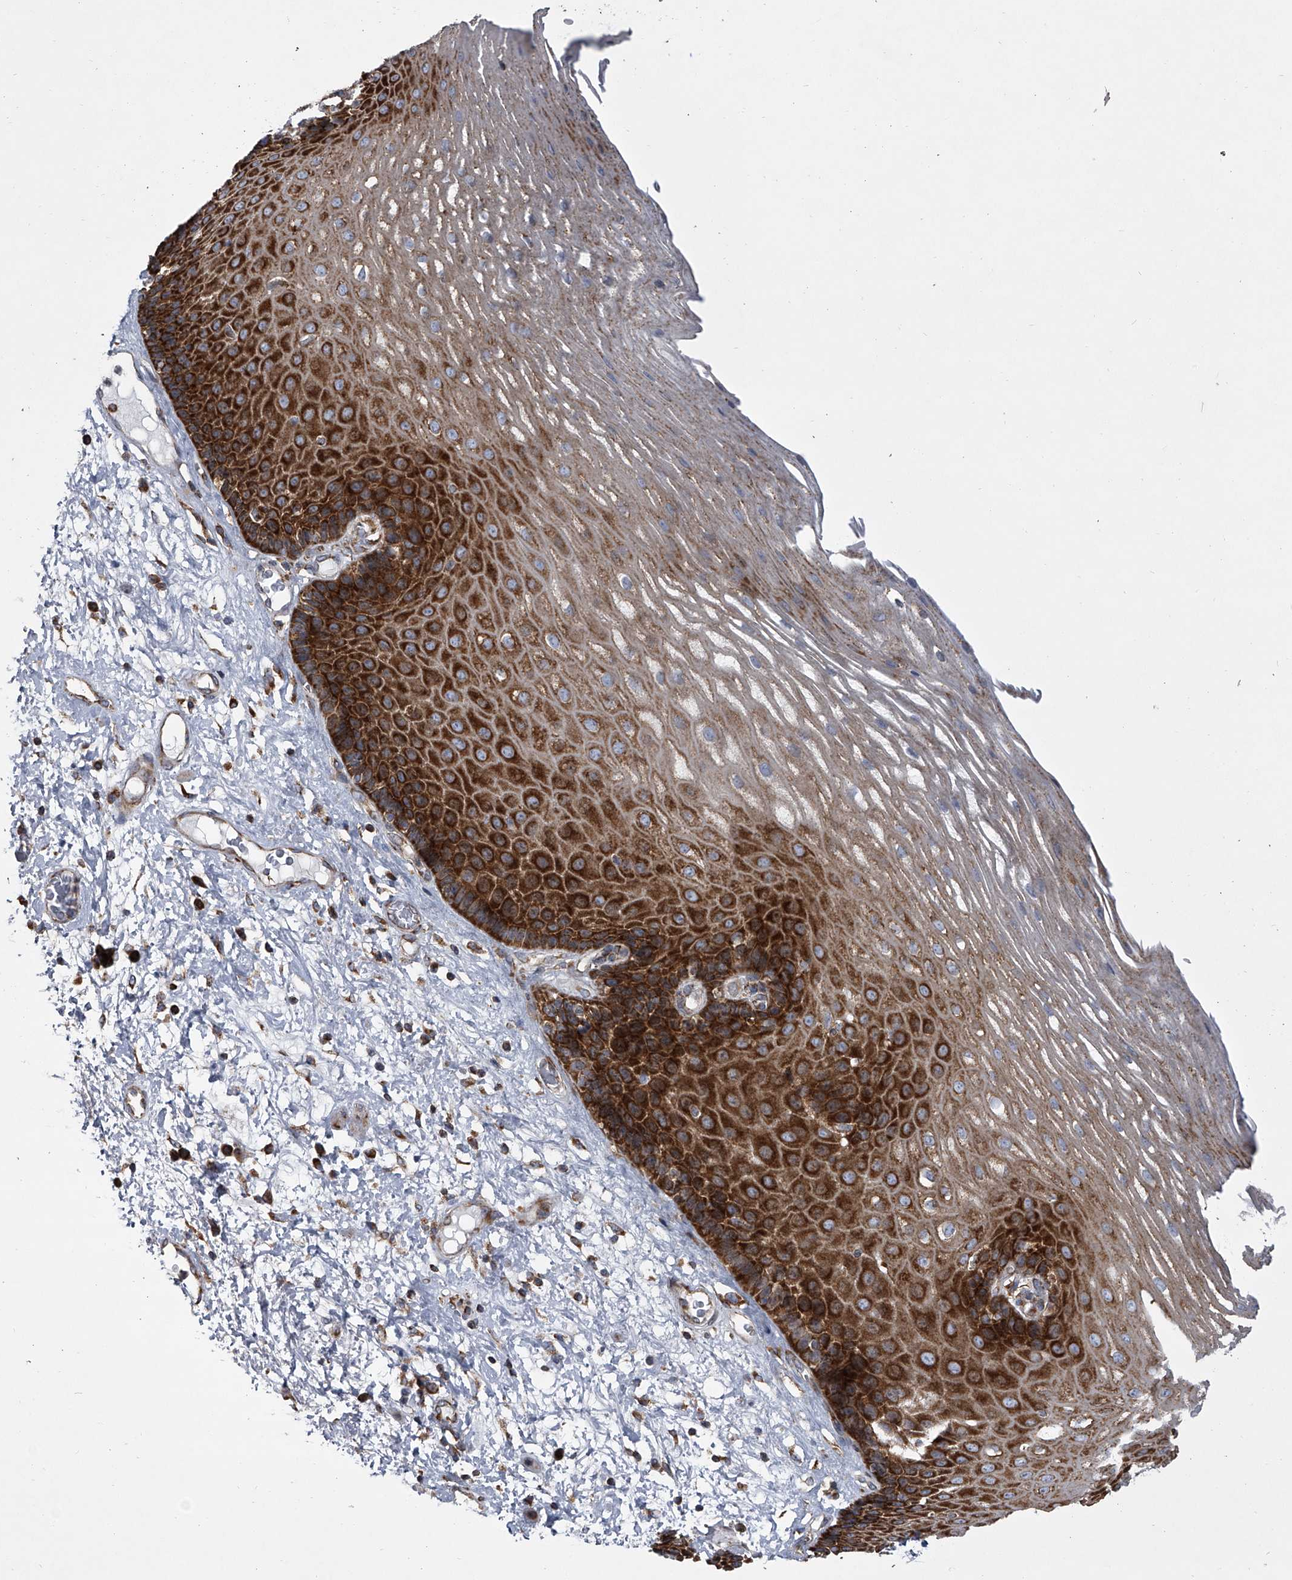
{"staining": {"intensity": "strong", "quantity": ">75%", "location": "cytoplasmic/membranous"}, "tissue": "esophagus", "cell_type": "Squamous epithelial cells", "image_type": "normal", "snomed": [{"axis": "morphology", "description": "Normal tissue, NOS"}, {"axis": "morphology", "description": "Adenocarcinoma, NOS"}, {"axis": "topography", "description": "Esophagus"}], "caption": "Esophagus stained with DAB (3,3'-diaminobenzidine) IHC displays high levels of strong cytoplasmic/membranous expression in about >75% of squamous epithelial cells.", "gene": "ZC3H15", "patient": {"sex": "male", "age": 62}}